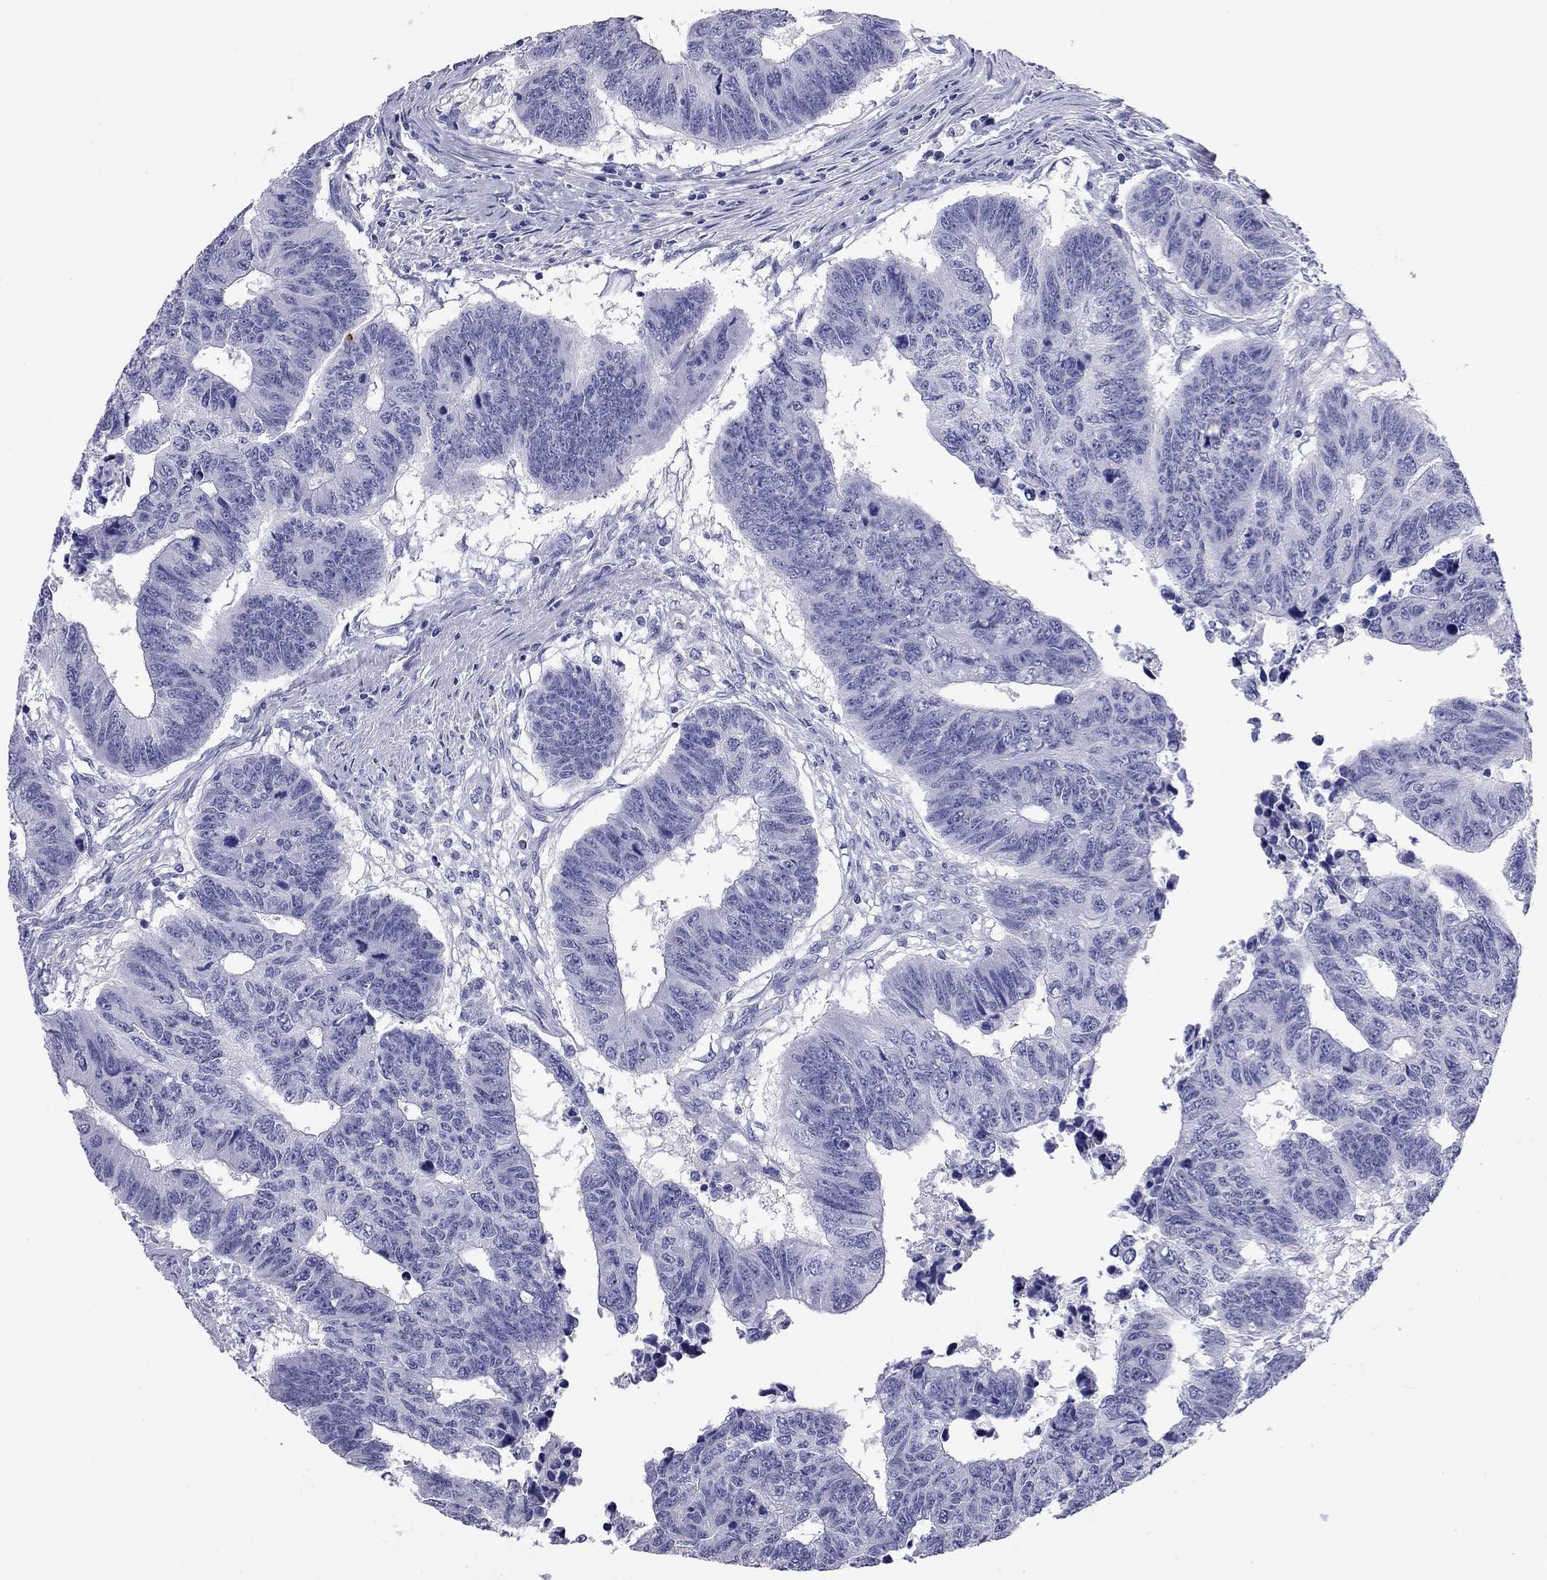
{"staining": {"intensity": "negative", "quantity": "none", "location": "none"}, "tissue": "colorectal cancer", "cell_type": "Tumor cells", "image_type": "cancer", "snomed": [{"axis": "morphology", "description": "Adenocarcinoma, NOS"}, {"axis": "topography", "description": "Rectum"}], "caption": "The micrograph exhibits no staining of tumor cells in colorectal cancer. (DAB (3,3'-diaminobenzidine) IHC visualized using brightfield microscopy, high magnification).", "gene": "ODF4", "patient": {"sex": "female", "age": 85}}